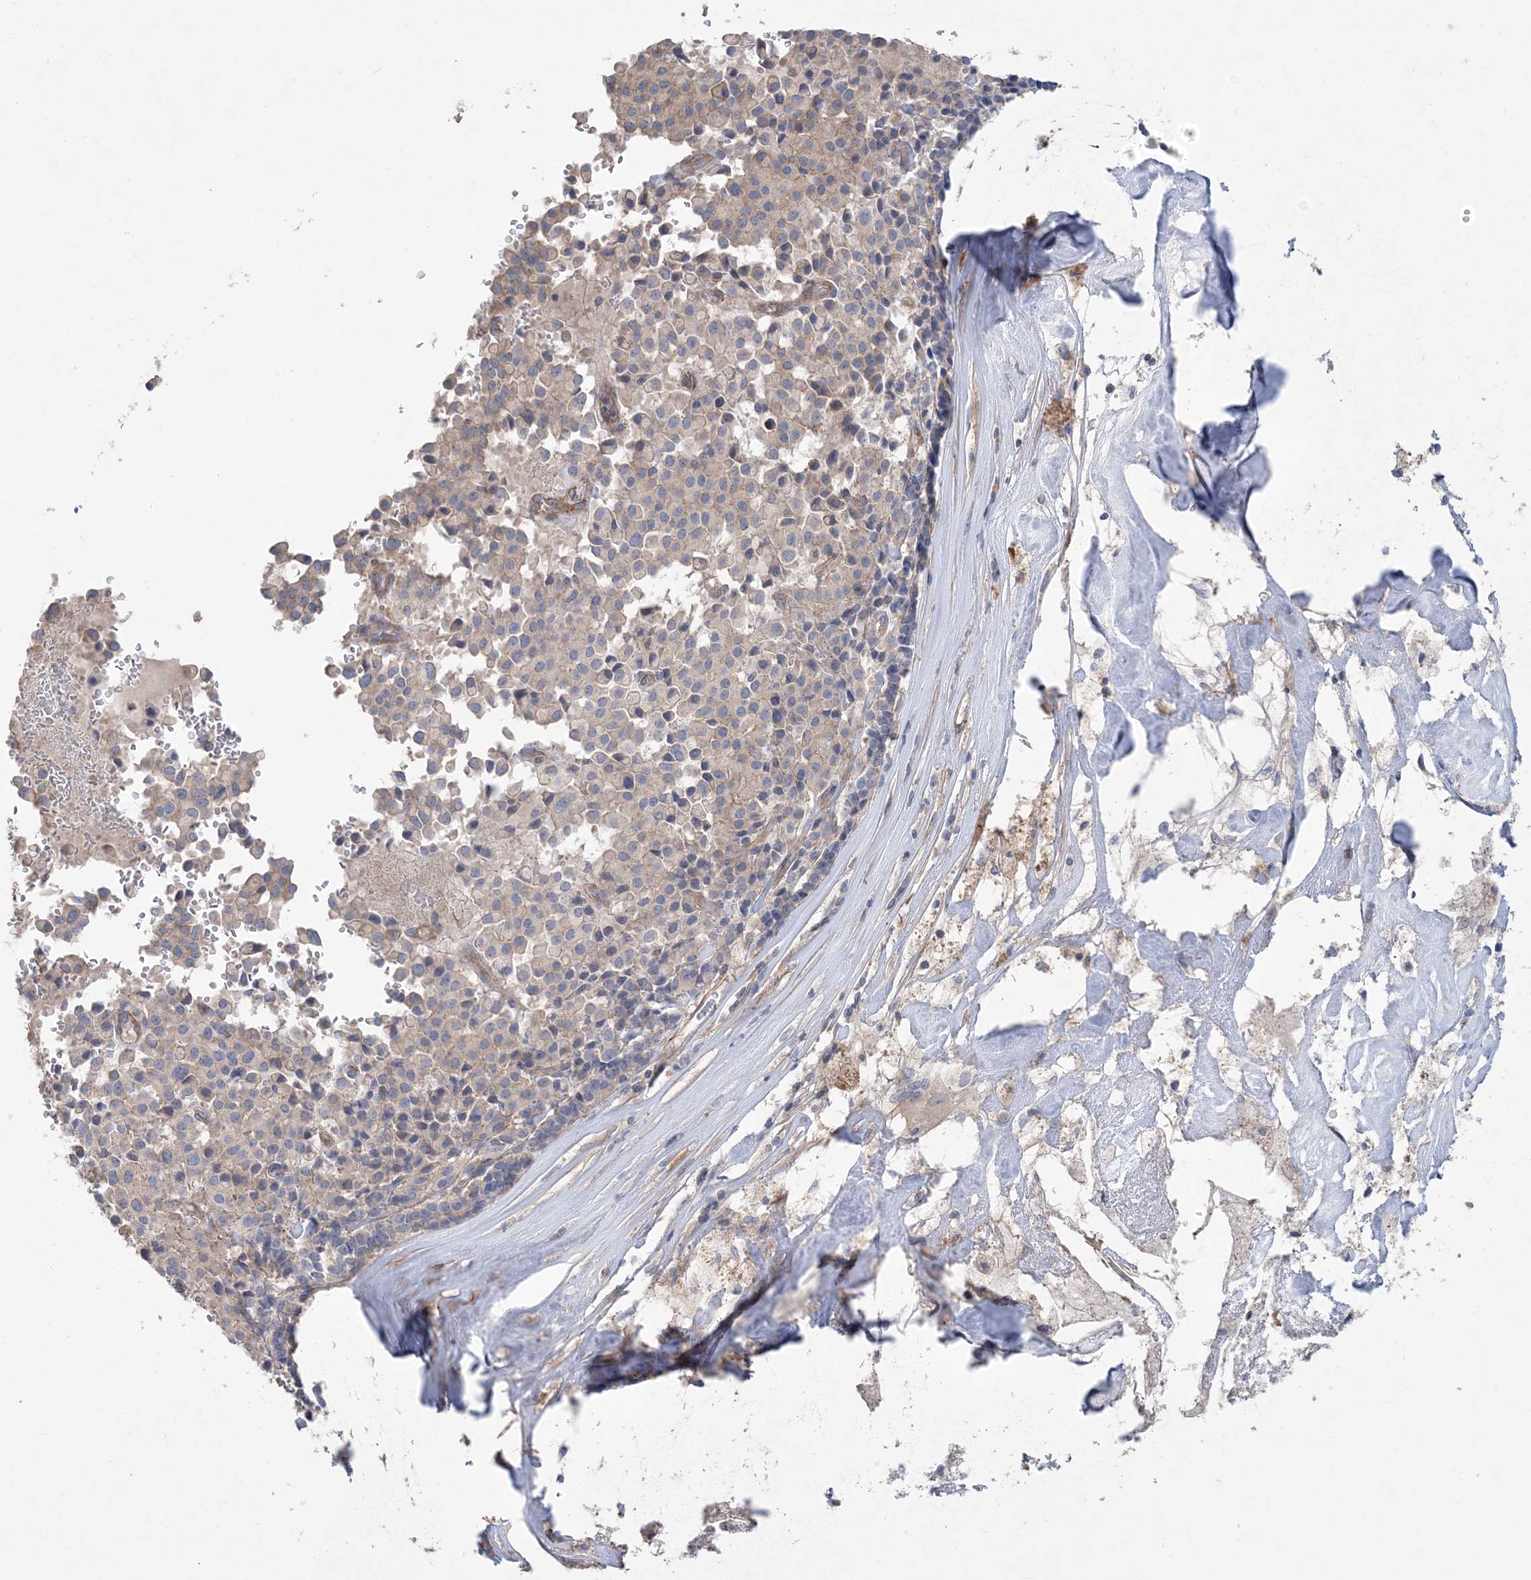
{"staining": {"intensity": "negative", "quantity": "none", "location": "none"}, "tissue": "pancreatic cancer", "cell_type": "Tumor cells", "image_type": "cancer", "snomed": [{"axis": "morphology", "description": "Adenocarcinoma, NOS"}, {"axis": "topography", "description": "Pancreas"}], "caption": "High power microscopy photomicrograph of an IHC photomicrograph of pancreatic cancer (adenocarcinoma), revealing no significant expression in tumor cells. (DAB immunohistochemistry with hematoxylin counter stain).", "gene": "PIGC", "patient": {"sex": "male", "age": 65}}